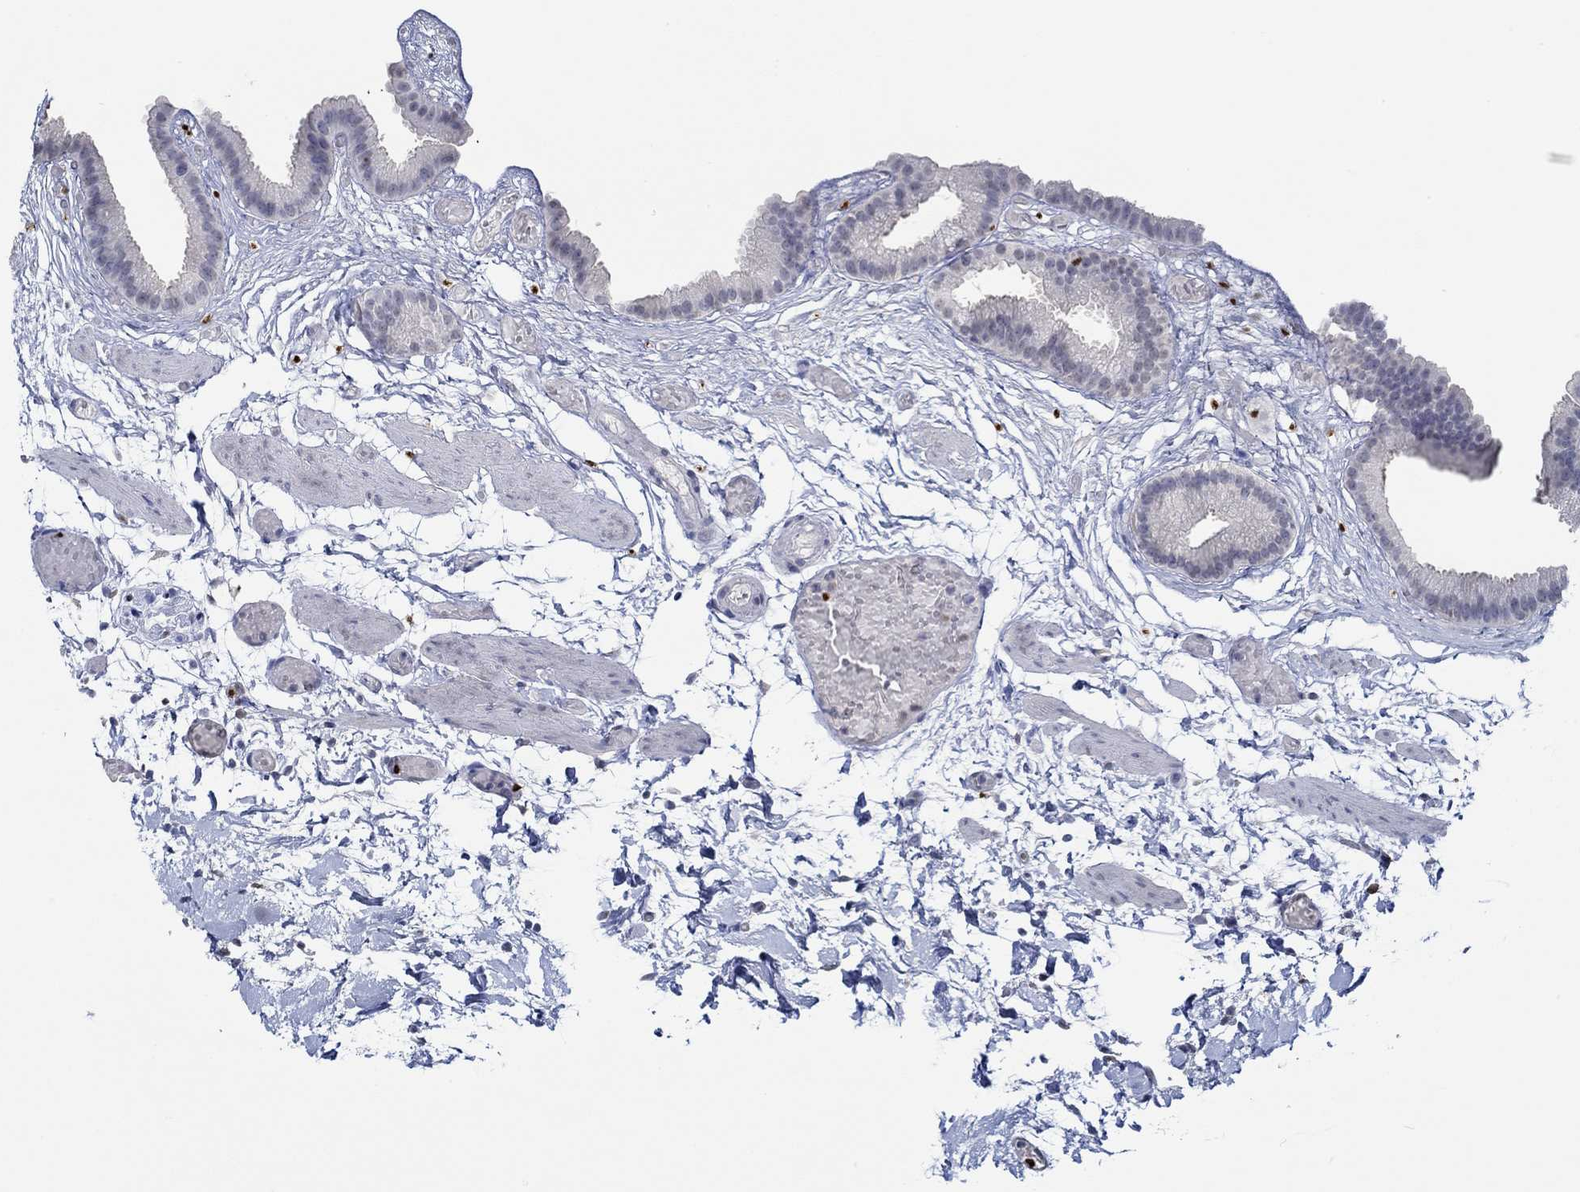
{"staining": {"intensity": "negative", "quantity": "none", "location": "none"}, "tissue": "gallbladder", "cell_type": "Glandular cells", "image_type": "normal", "snomed": [{"axis": "morphology", "description": "Normal tissue, NOS"}, {"axis": "topography", "description": "Gallbladder"}], "caption": "Protein analysis of benign gallbladder shows no significant expression in glandular cells. The staining was performed using DAB (3,3'-diaminobenzidine) to visualize the protein expression in brown, while the nuclei were stained in blue with hematoxylin (Magnification: 20x).", "gene": "GATA2", "patient": {"sex": "female", "age": 45}}